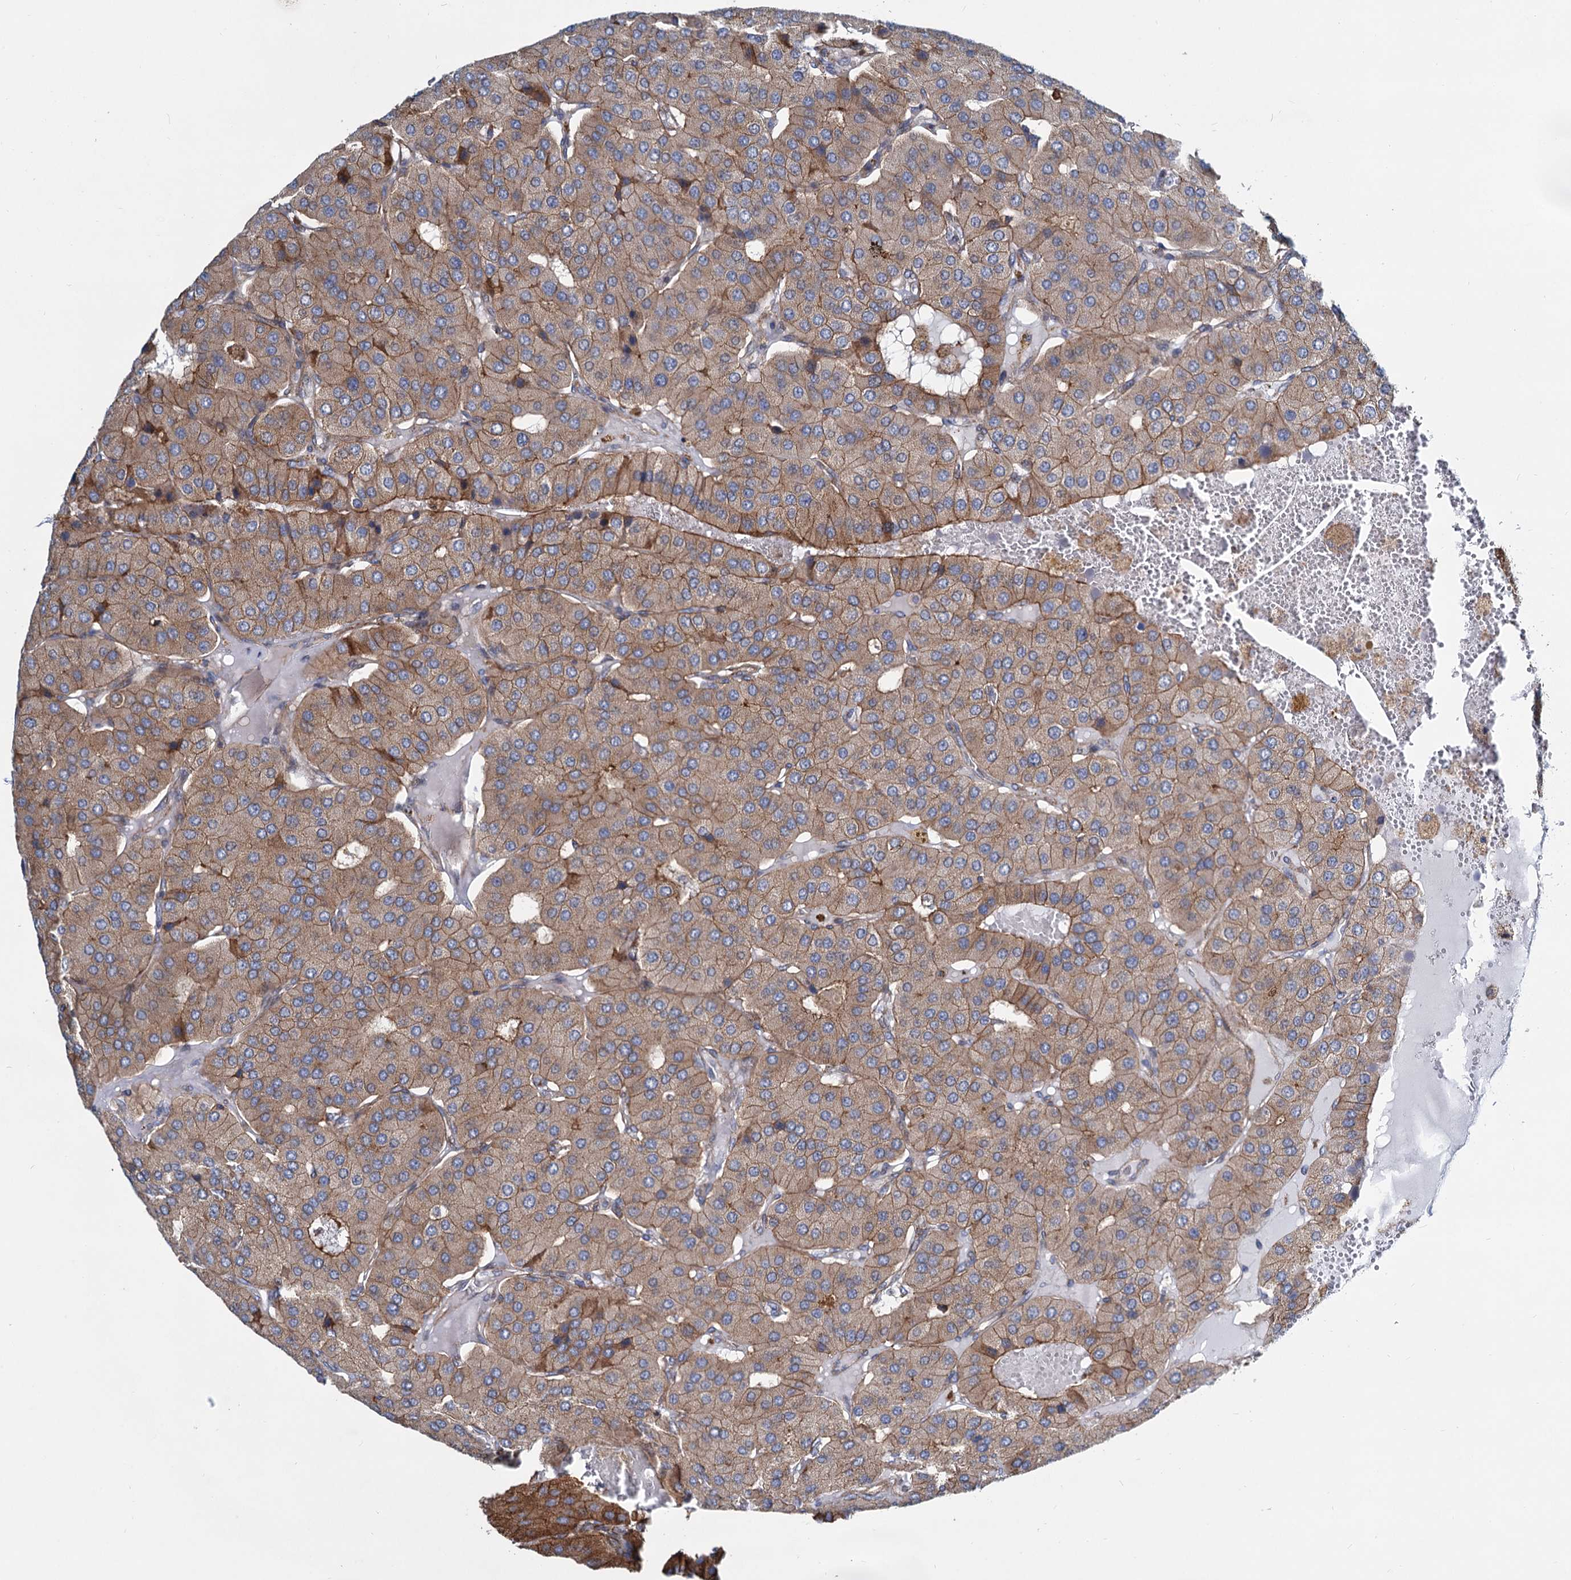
{"staining": {"intensity": "moderate", "quantity": ">75%", "location": "cytoplasmic/membranous"}, "tissue": "parathyroid gland", "cell_type": "Glandular cells", "image_type": "normal", "snomed": [{"axis": "morphology", "description": "Normal tissue, NOS"}, {"axis": "morphology", "description": "Adenoma, NOS"}, {"axis": "topography", "description": "Parathyroid gland"}], "caption": "DAB immunohistochemical staining of normal parathyroid gland displays moderate cytoplasmic/membranous protein positivity in about >75% of glandular cells. The protein is stained brown, and the nuclei are stained in blue (DAB IHC with brightfield microscopy, high magnification).", "gene": "PSEN1", "patient": {"sex": "female", "age": 86}}